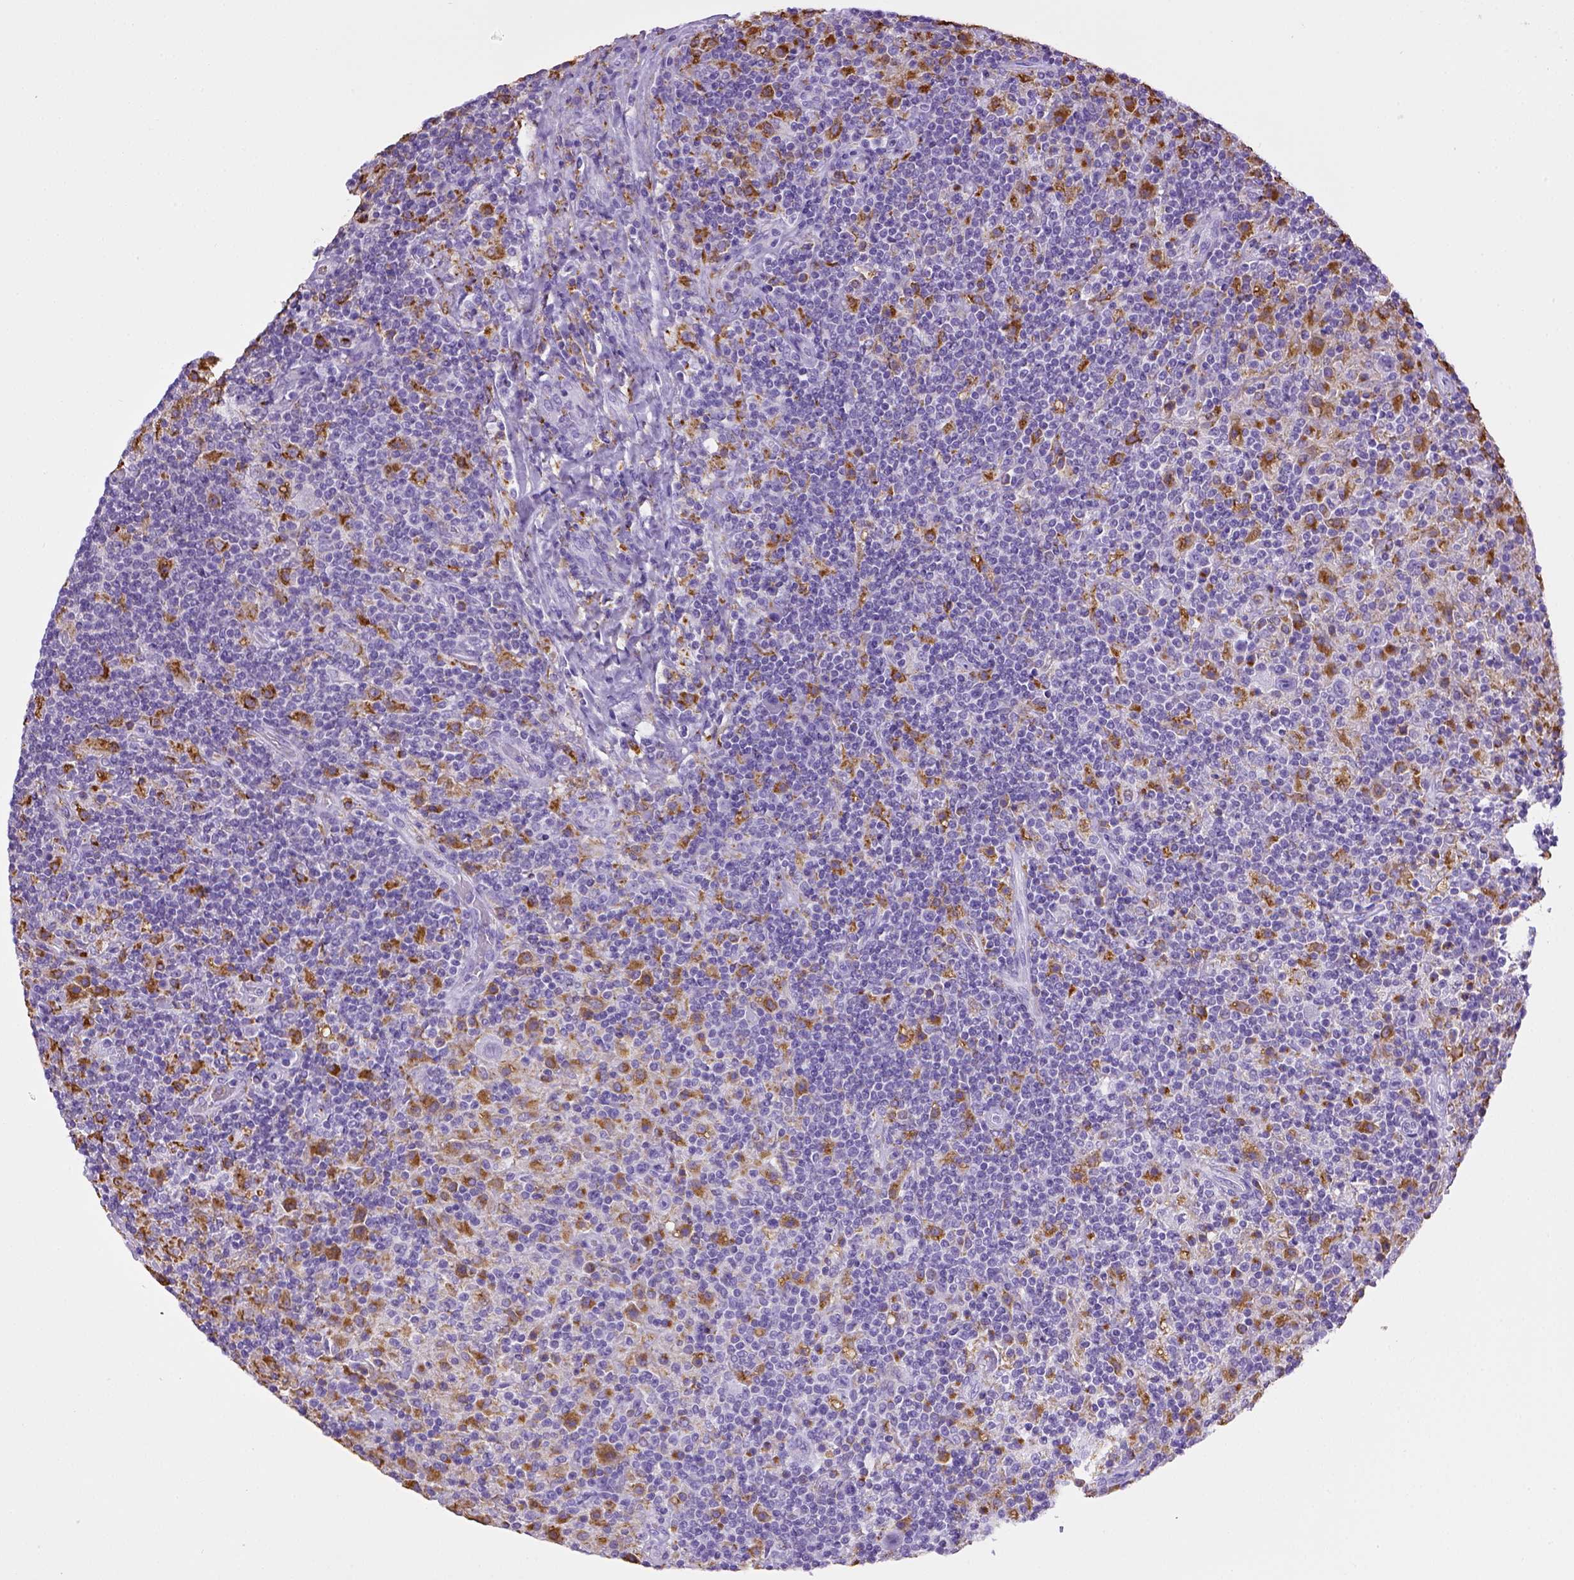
{"staining": {"intensity": "negative", "quantity": "none", "location": "none"}, "tissue": "lymphoma", "cell_type": "Tumor cells", "image_type": "cancer", "snomed": [{"axis": "morphology", "description": "Hodgkin's disease, NOS"}, {"axis": "topography", "description": "Lymph node"}], "caption": "The photomicrograph demonstrates no staining of tumor cells in lymphoma.", "gene": "CD68", "patient": {"sex": "male", "age": 70}}